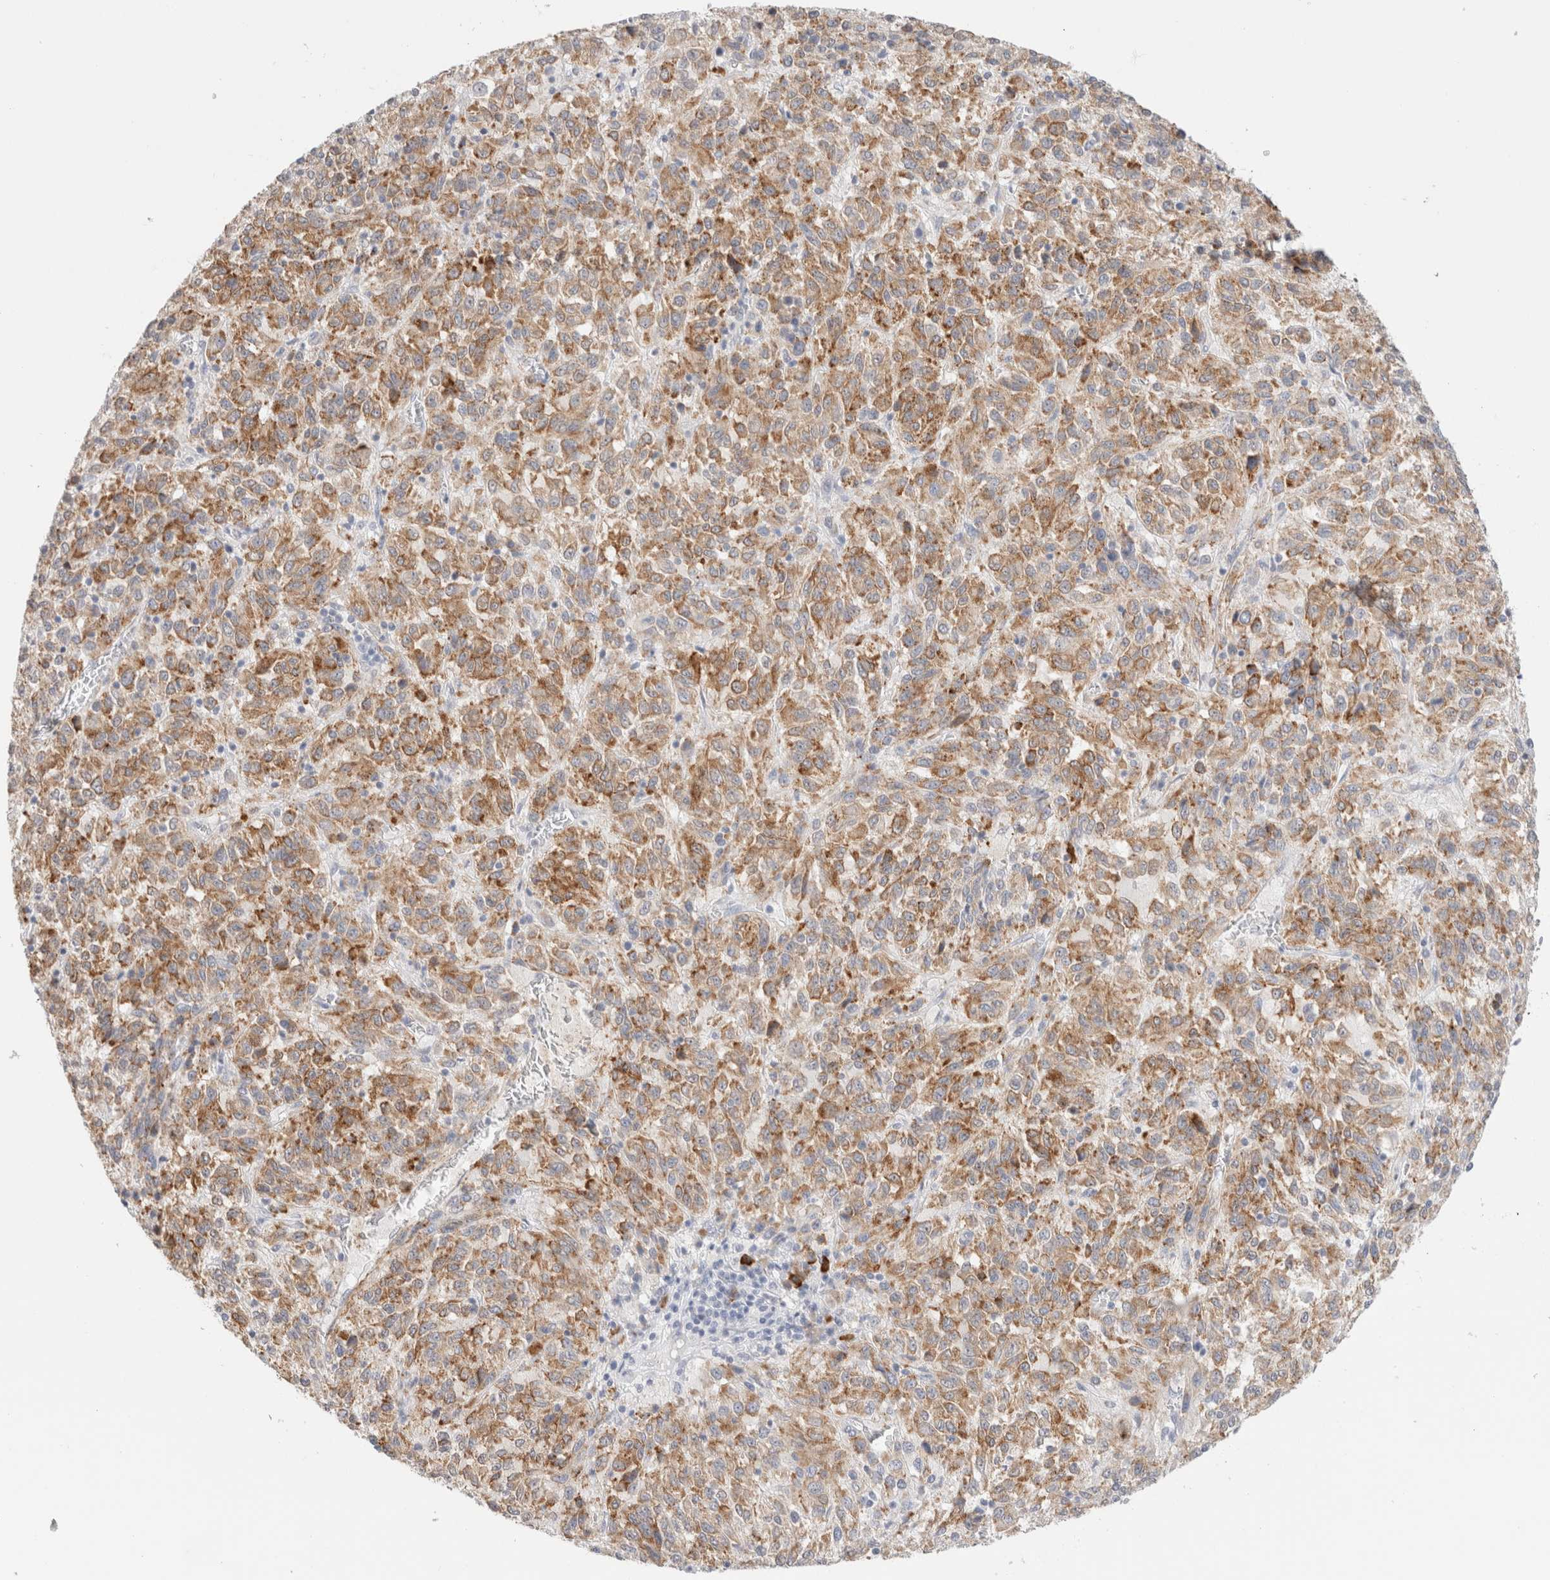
{"staining": {"intensity": "moderate", "quantity": ">75%", "location": "cytoplasmic/membranous"}, "tissue": "melanoma", "cell_type": "Tumor cells", "image_type": "cancer", "snomed": [{"axis": "morphology", "description": "Malignant melanoma, Metastatic site"}, {"axis": "topography", "description": "Lung"}], "caption": "An IHC histopathology image of tumor tissue is shown. Protein staining in brown shows moderate cytoplasmic/membranous positivity in melanoma within tumor cells.", "gene": "CD80", "patient": {"sex": "male", "age": 64}}